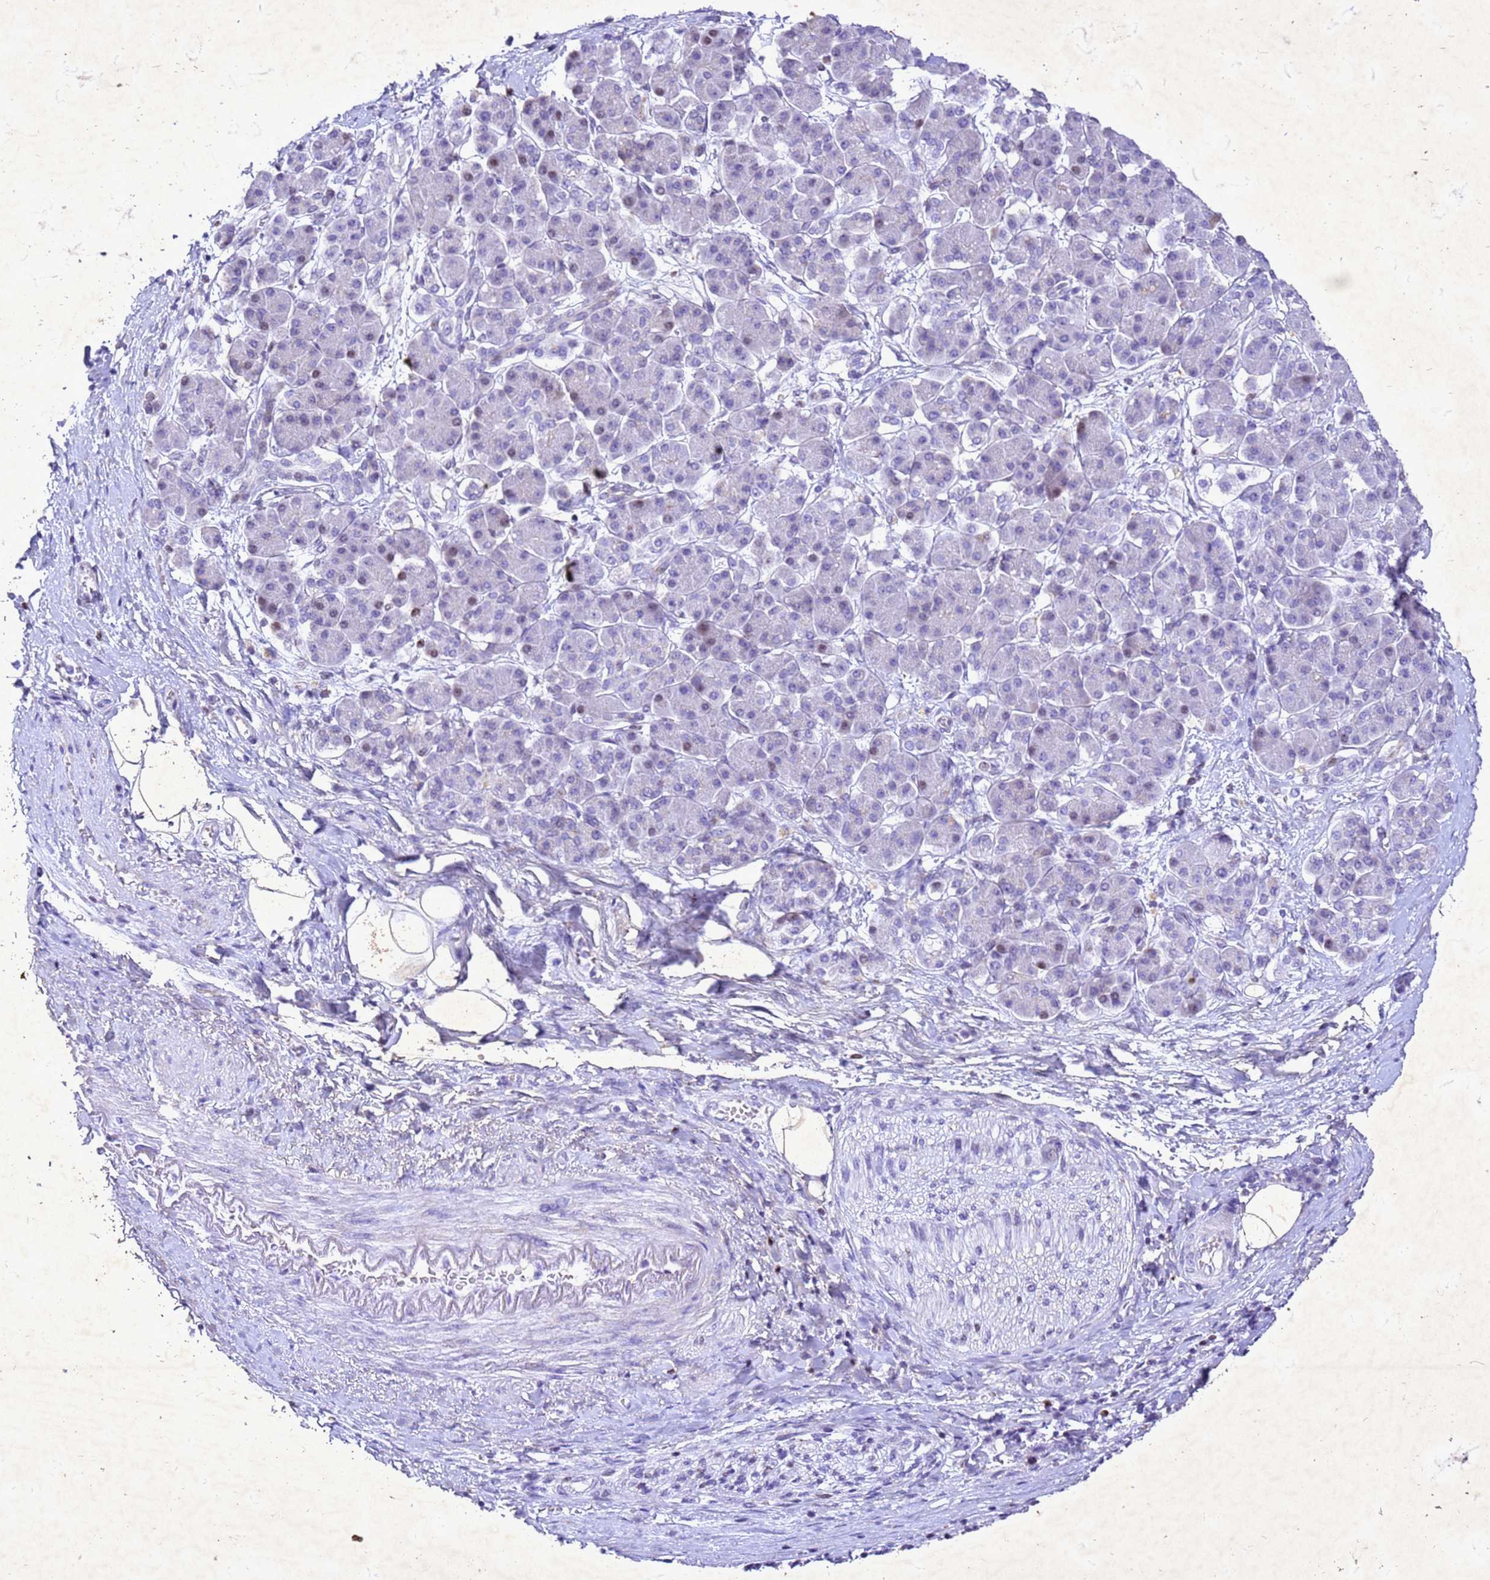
{"staining": {"intensity": "moderate", "quantity": "<25%", "location": "nuclear"}, "tissue": "pancreatic cancer", "cell_type": "Tumor cells", "image_type": "cancer", "snomed": [{"axis": "morphology", "description": "Adenocarcinoma, NOS"}, {"axis": "topography", "description": "Pancreas"}], "caption": "A low amount of moderate nuclear staining is appreciated in about <25% of tumor cells in pancreatic cancer (adenocarcinoma) tissue.", "gene": "COPS9", "patient": {"sex": "female", "age": 61}}